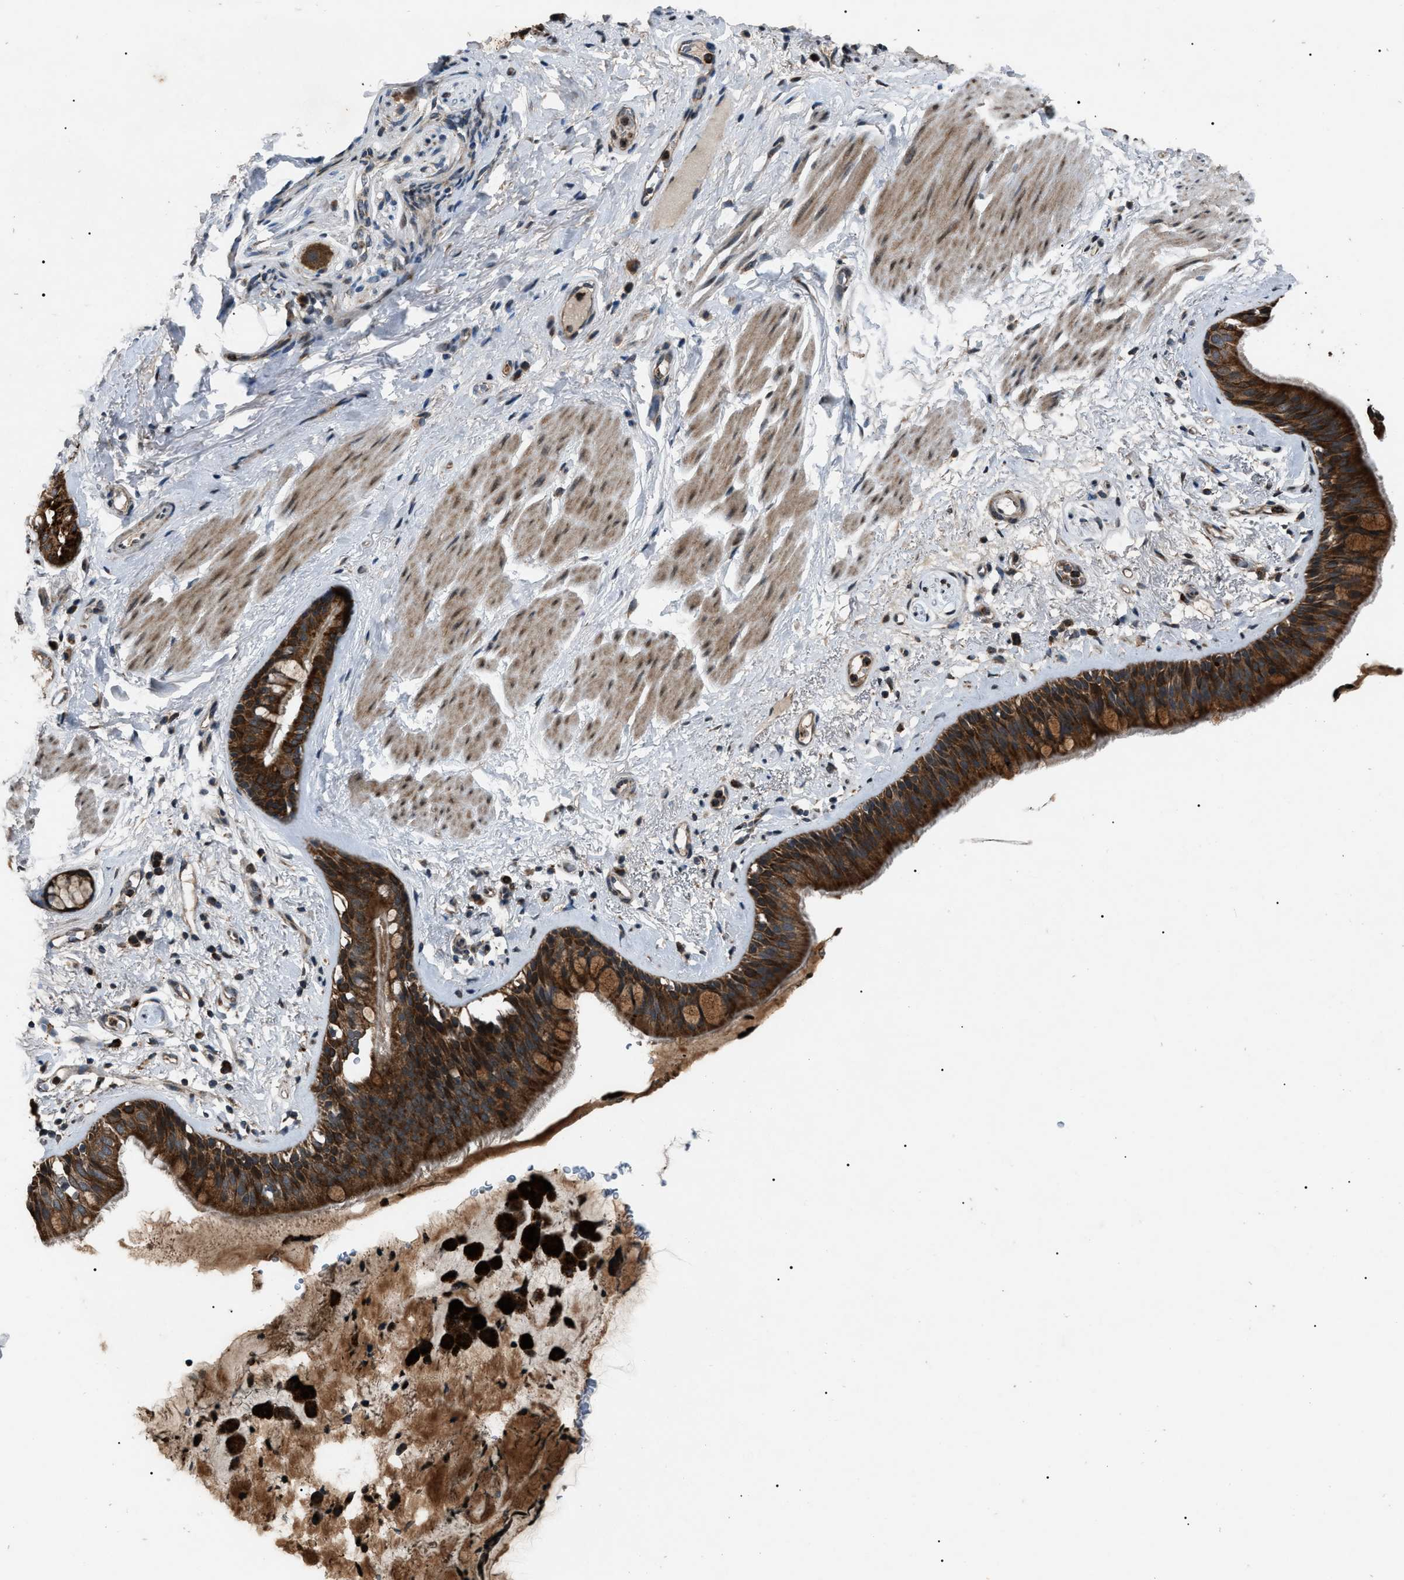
{"staining": {"intensity": "strong", "quantity": ">75%", "location": "cytoplasmic/membranous"}, "tissue": "bronchus", "cell_type": "Respiratory epithelial cells", "image_type": "normal", "snomed": [{"axis": "morphology", "description": "Normal tissue, NOS"}, {"axis": "topography", "description": "Cartilage tissue"}], "caption": "An image of human bronchus stained for a protein displays strong cytoplasmic/membranous brown staining in respiratory epithelial cells.", "gene": "ZFAND2A", "patient": {"sex": "female", "age": 63}}